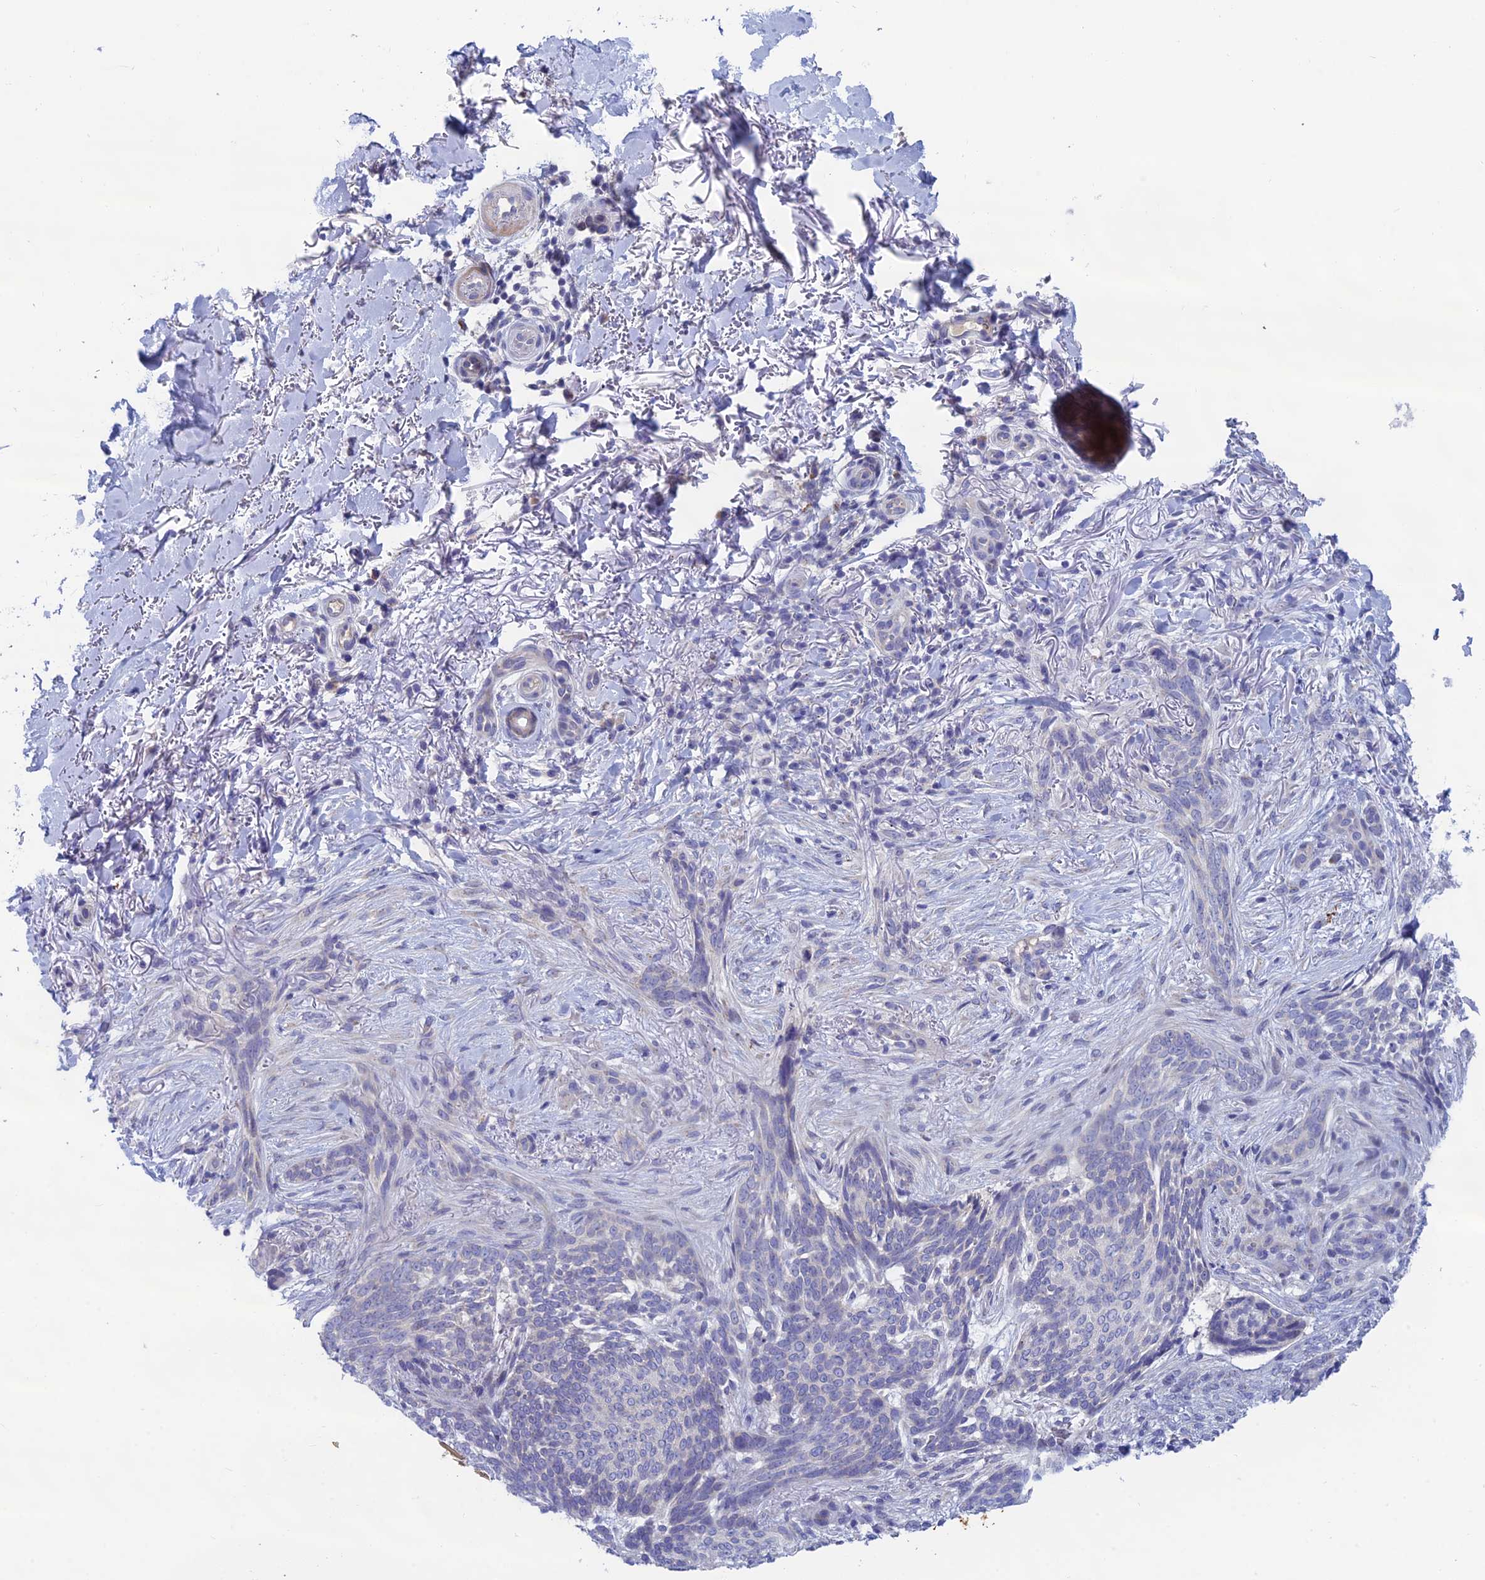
{"staining": {"intensity": "negative", "quantity": "none", "location": "none"}, "tissue": "skin cancer", "cell_type": "Tumor cells", "image_type": "cancer", "snomed": [{"axis": "morphology", "description": "Normal tissue, NOS"}, {"axis": "morphology", "description": "Basal cell carcinoma"}, {"axis": "topography", "description": "Skin"}], "caption": "Tumor cells are negative for protein expression in human skin basal cell carcinoma.", "gene": "XPO7", "patient": {"sex": "female", "age": 67}}